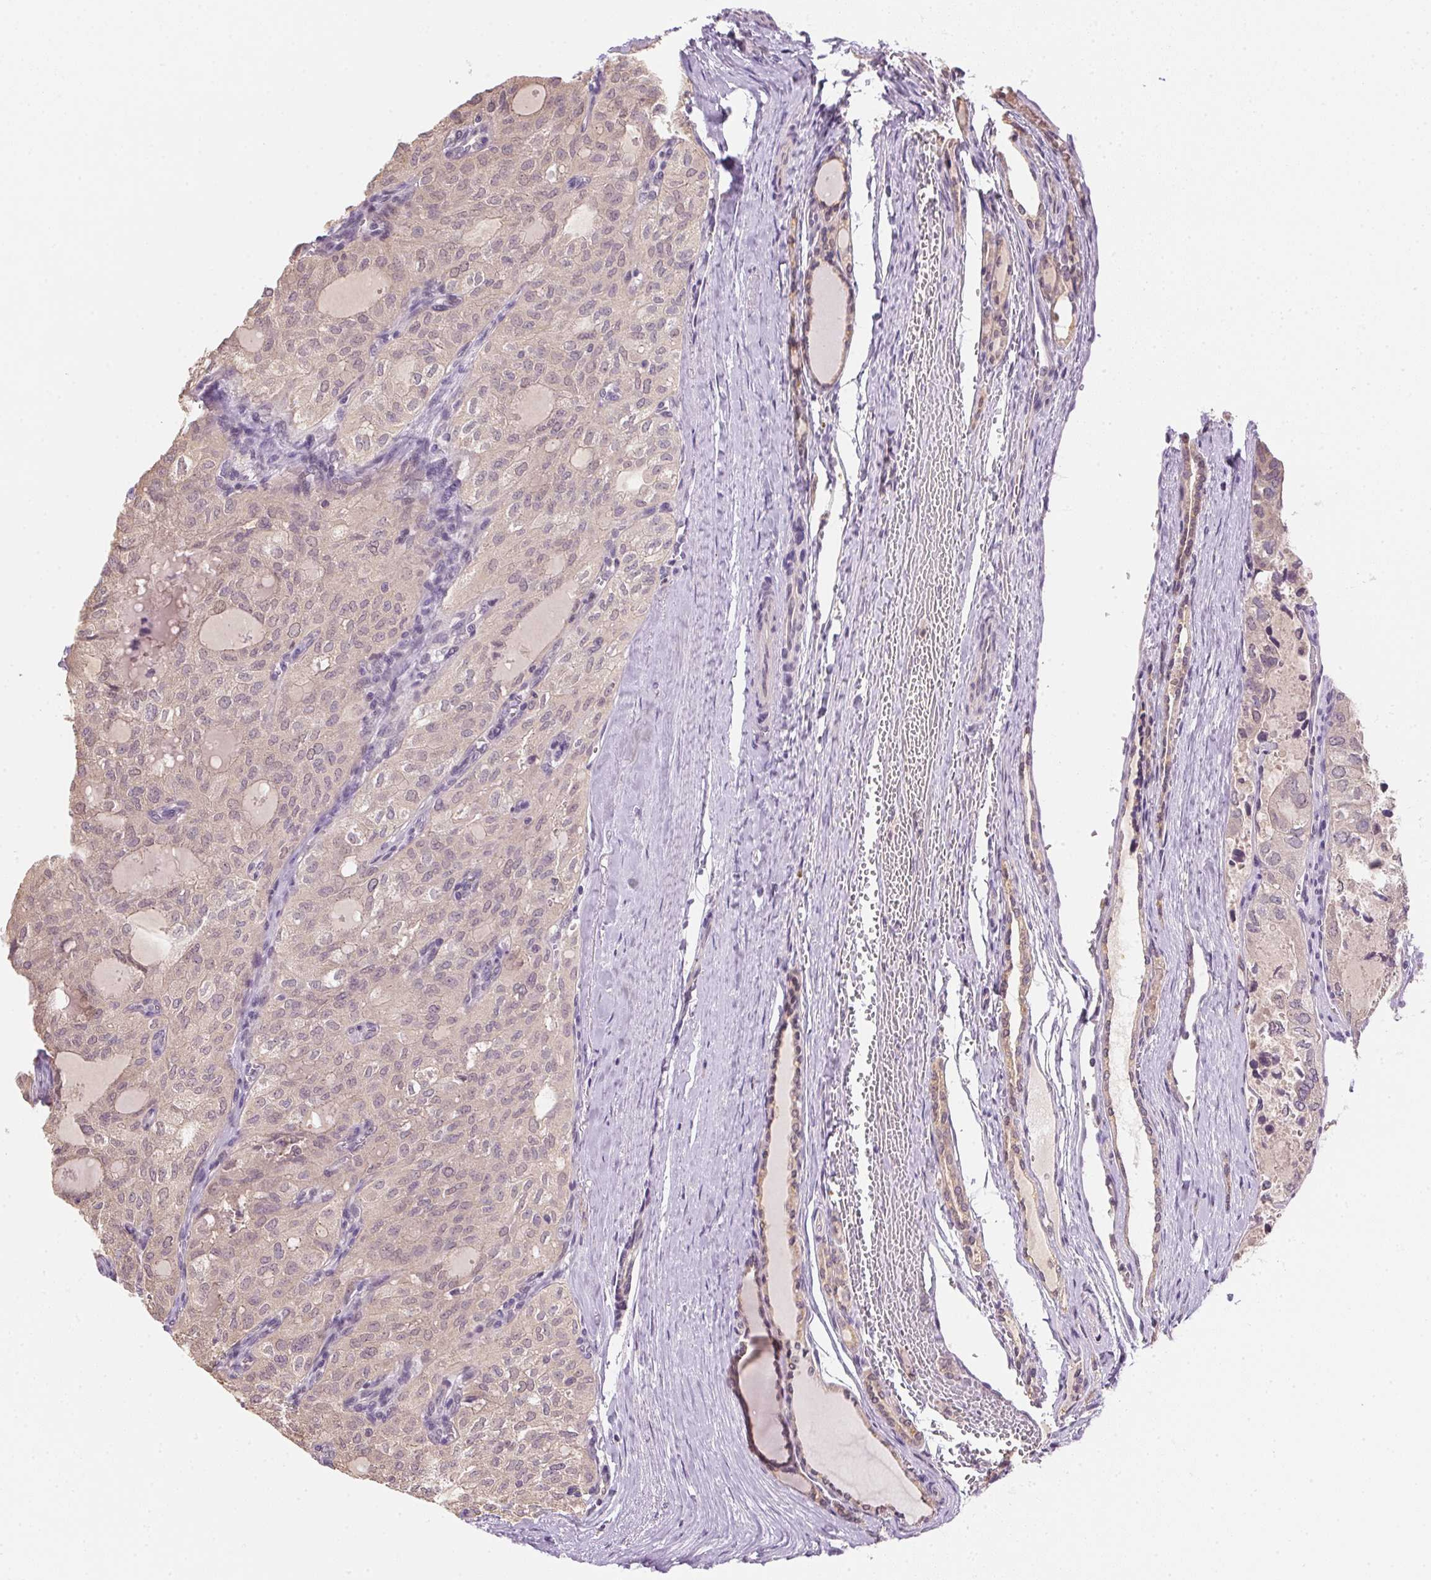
{"staining": {"intensity": "weak", "quantity": "<25%", "location": "cytoplasmic/membranous"}, "tissue": "thyroid cancer", "cell_type": "Tumor cells", "image_type": "cancer", "snomed": [{"axis": "morphology", "description": "Follicular adenoma carcinoma, NOS"}, {"axis": "topography", "description": "Thyroid gland"}], "caption": "This is an IHC histopathology image of human thyroid cancer. There is no staining in tumor cells.", "gene": "ALDH8A1", "patient": {"sex": "male", "age": 75}}